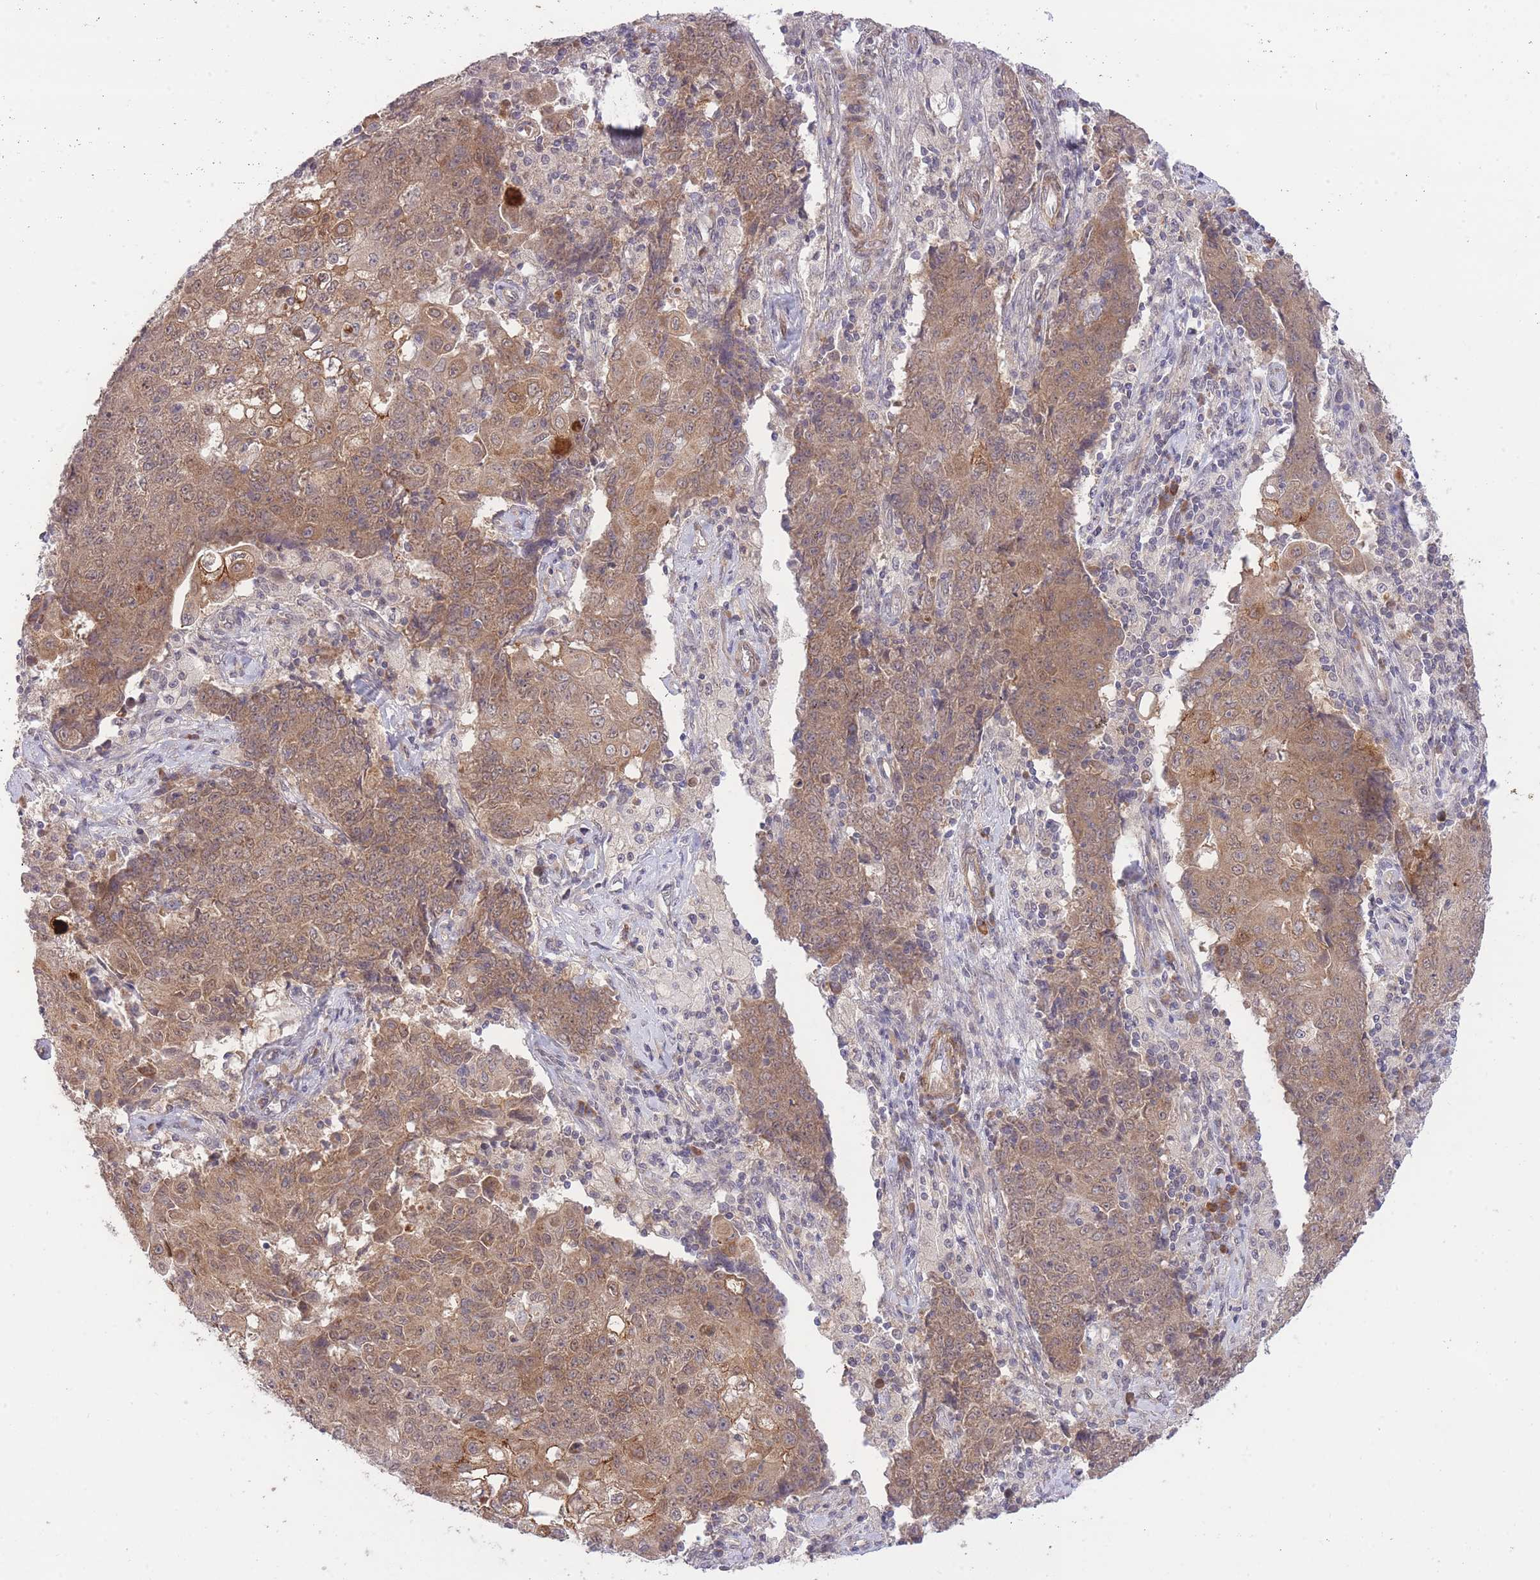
{"staining": {"intensity": "moderate", "quantity": ">75%", "location": "cytoplasmic/membranous,nuclear"}, "tissue": "ovarian cancer", "cell_type": "Tumor cells", "image_type": "cancer", "snomed": [{"axis": "morphology", "description": "Carcinoma, endometroid"}, {"axis": "topography", "description": "Ovary"}], "caption": "Immunohistochemistry (IHC) (DAB (3,3'-diaminobenzidine)) staining of ovarian endometroid carcinoma demonstrates moderate cytoplasmic/membranous and nuclear protein staining in approximately >75% of tumor cells.", "gene": "ELOA2", "patient": {"sex": "female", "age": 42}}